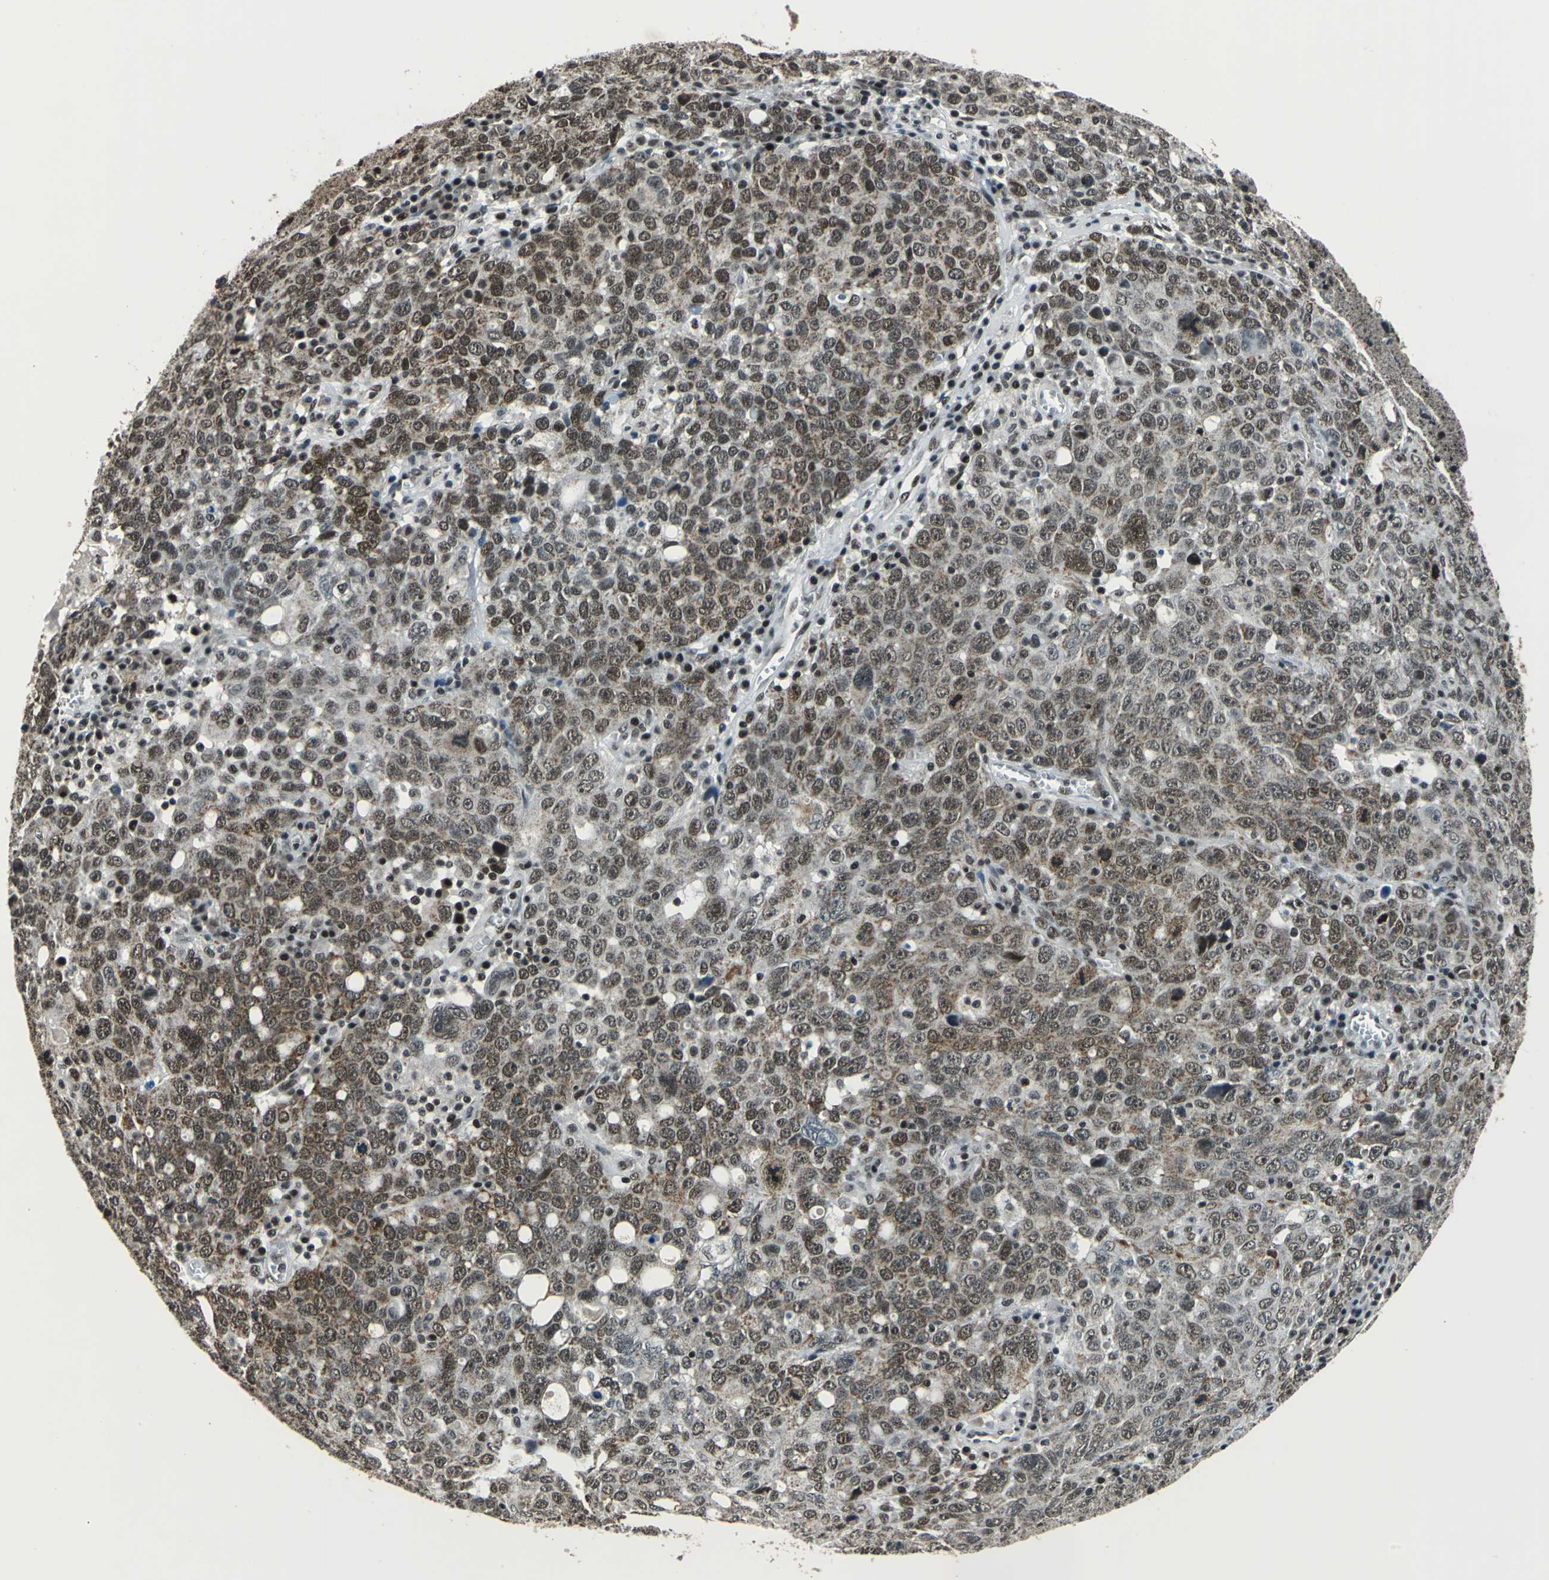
{"staining": {"intensity": "moderate", "quantity": "25%-75%", "location": "cytoplasmic/membranous,nuclear"}, "tissue": "ovarian cancer", "cell_type": "Tumor cells", "image_type": "cancer", "snomed": [{"axis": "morphology", "description": "Carcinoma, endometroid"}, {"axis": "topography", "description": "Ovary"}], "caption": "Immunohistochemical staining of ovarian endometroid carcinoma demonstrates medium levels of moderate cytoplasmic/membranous and nuclear positivity in about 25%-75% of tumor cells. (DAB (3,3'-diaminobenzidine) IHC, brown staining for protein, blue staining for nuclei).", "gene": "BCLAF1", "patient": {"sex": "female", "age": 62}}